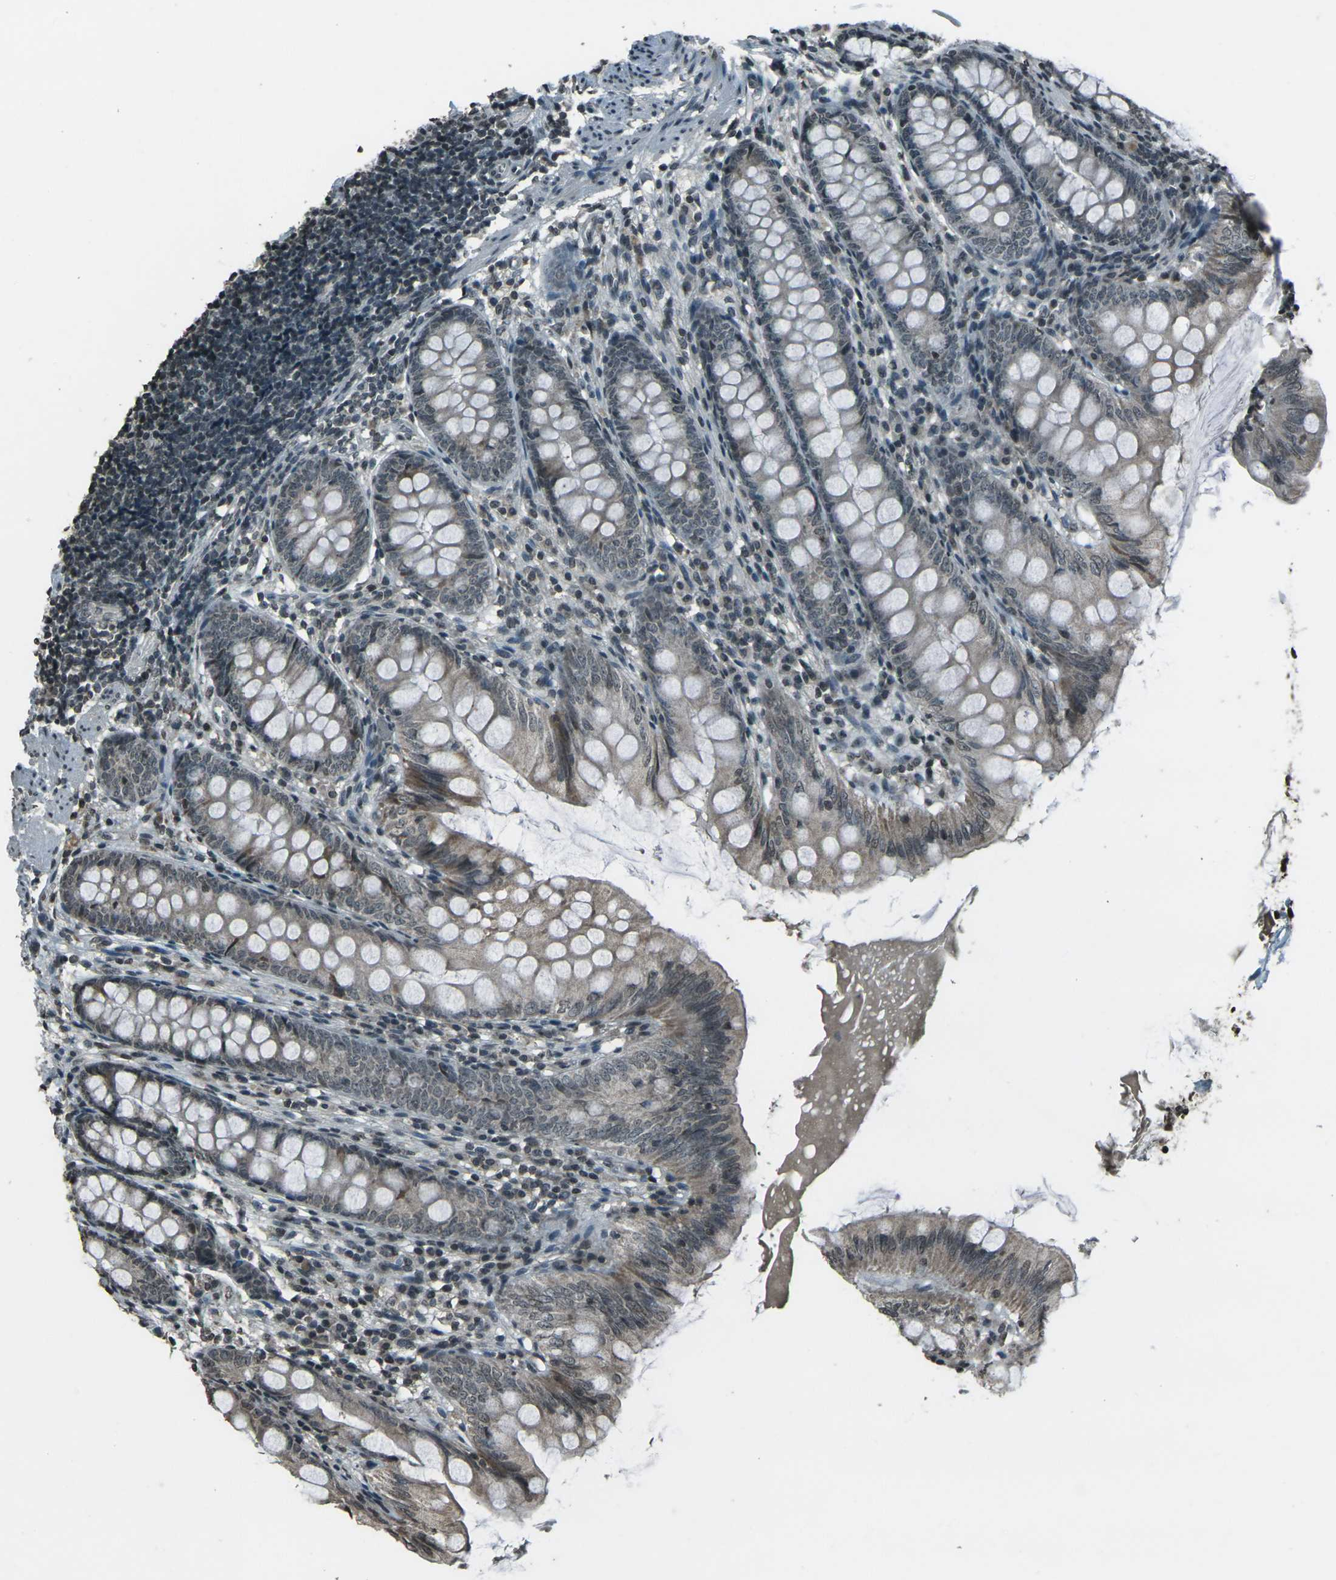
{"staining": {"intensity": "weak", "quantity": "25%-75%", "location": "cytoplasmic/membranous"}, "tissue": "appendix", "cell_type": "Glandular cells", "image_type": "normal", "snomed": [{"axis": "morphology", "description": "Normal tissue, NOS"}, {"axis": "topography", "description": "Appendix"}], "caption": "This photomicrograph shows immunohistochemistry (IHC) staining of unremarkable appendix, with low weak cytoplasmic/membranous staining in about 25%-75% of glandular cells.", "gene": "PRPF8", "patient": {"sex": "female", "age": 77}}